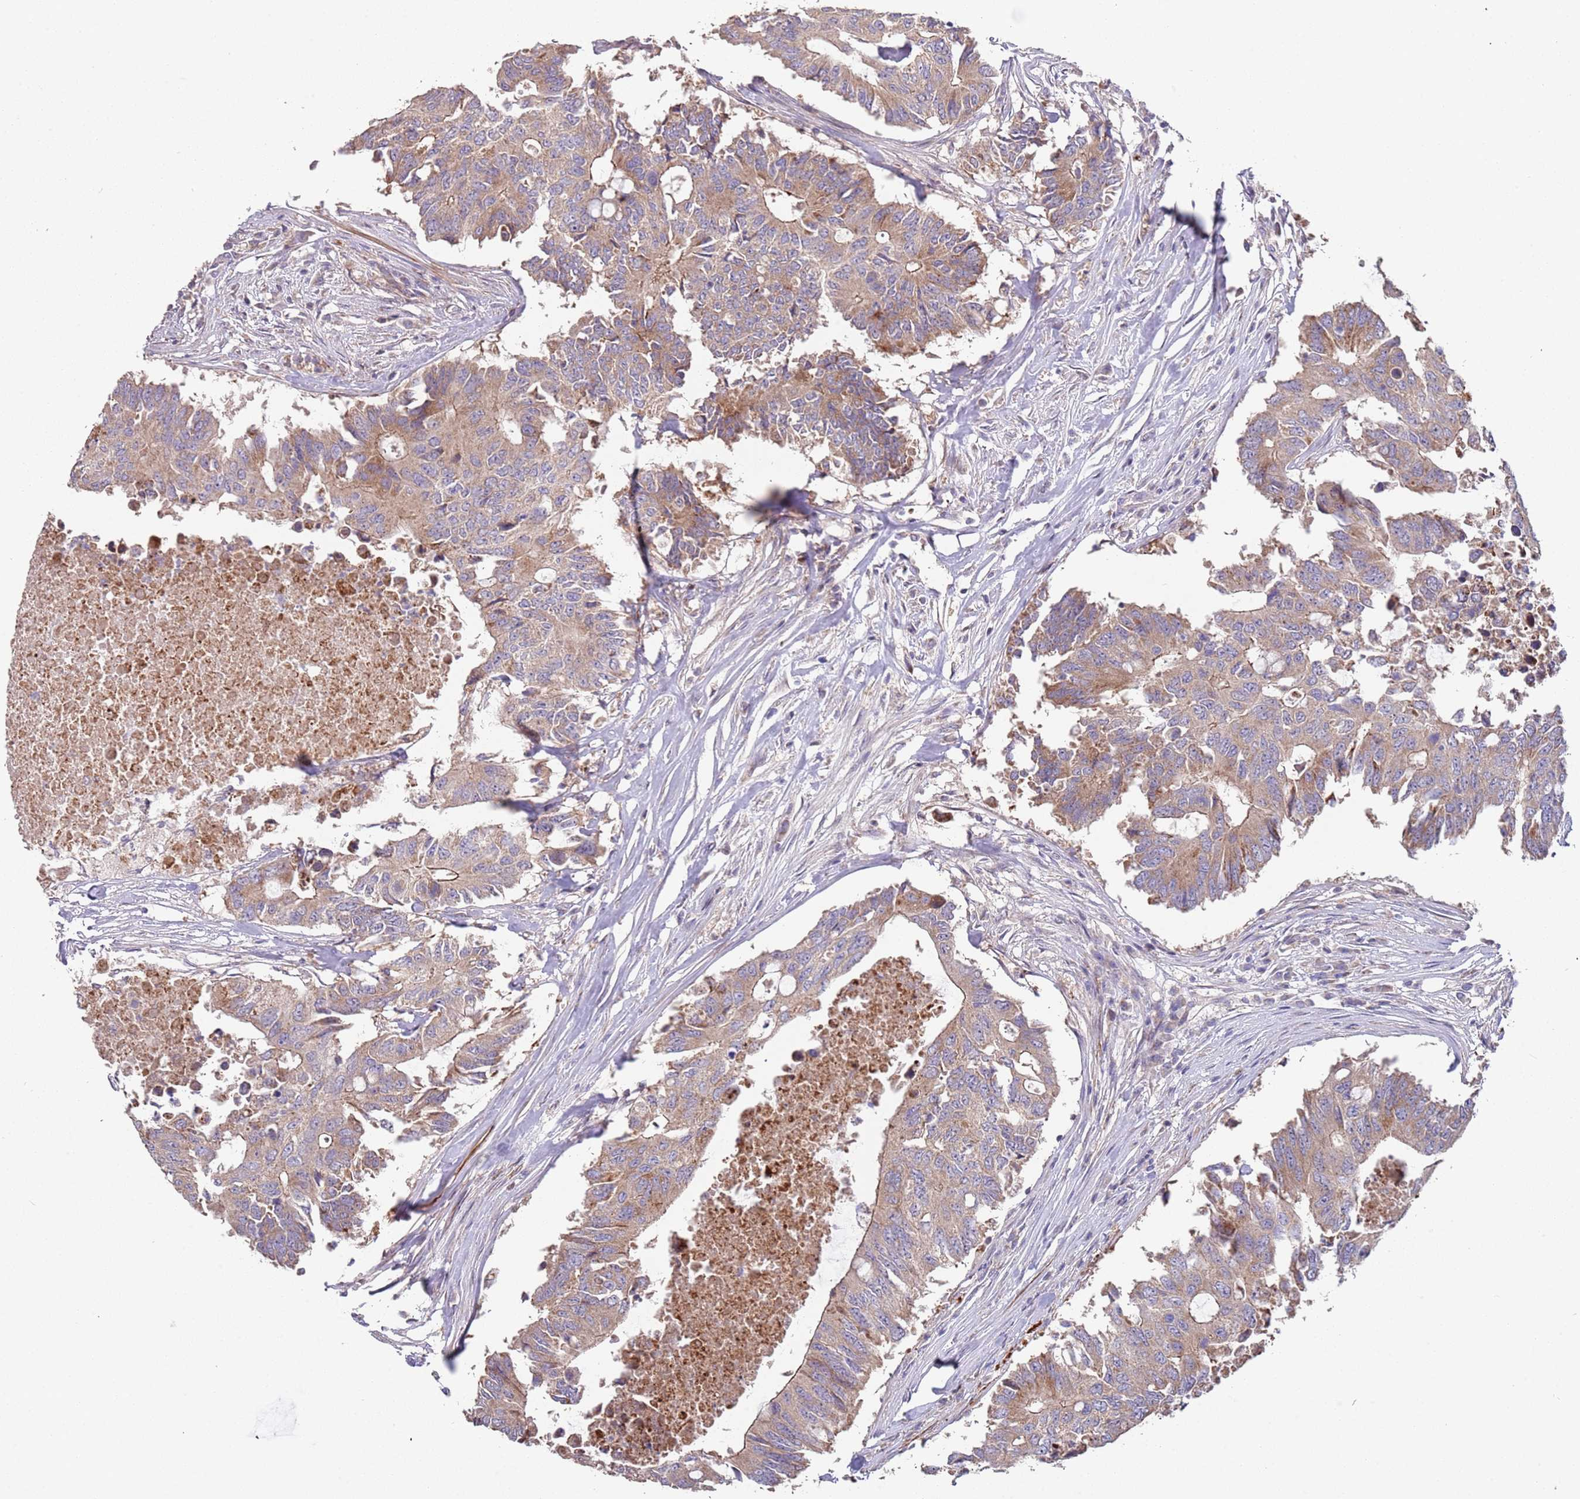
{"staining": {"intensity": "moderate", "quantity": ">75%", "location": "cytoplasmic/membranous"}, "tissue": "colorectal cancer", "cell_type": "Tumor cells", "image_type": "cancer", "snomed": [{"axis": "morphology", "description": "Adenocarcinoma, NOS"}, {"axis": "topography", "description": "Colon"}], "caption": "Colorectal cancer was stained to show a protein in brown. There is medium levels of moderate cytoplasmic/membranous staining in approximately >75% of tumor cells.", "gene": "ABCC10", "patient": {"sex": "male", "age": 71}}